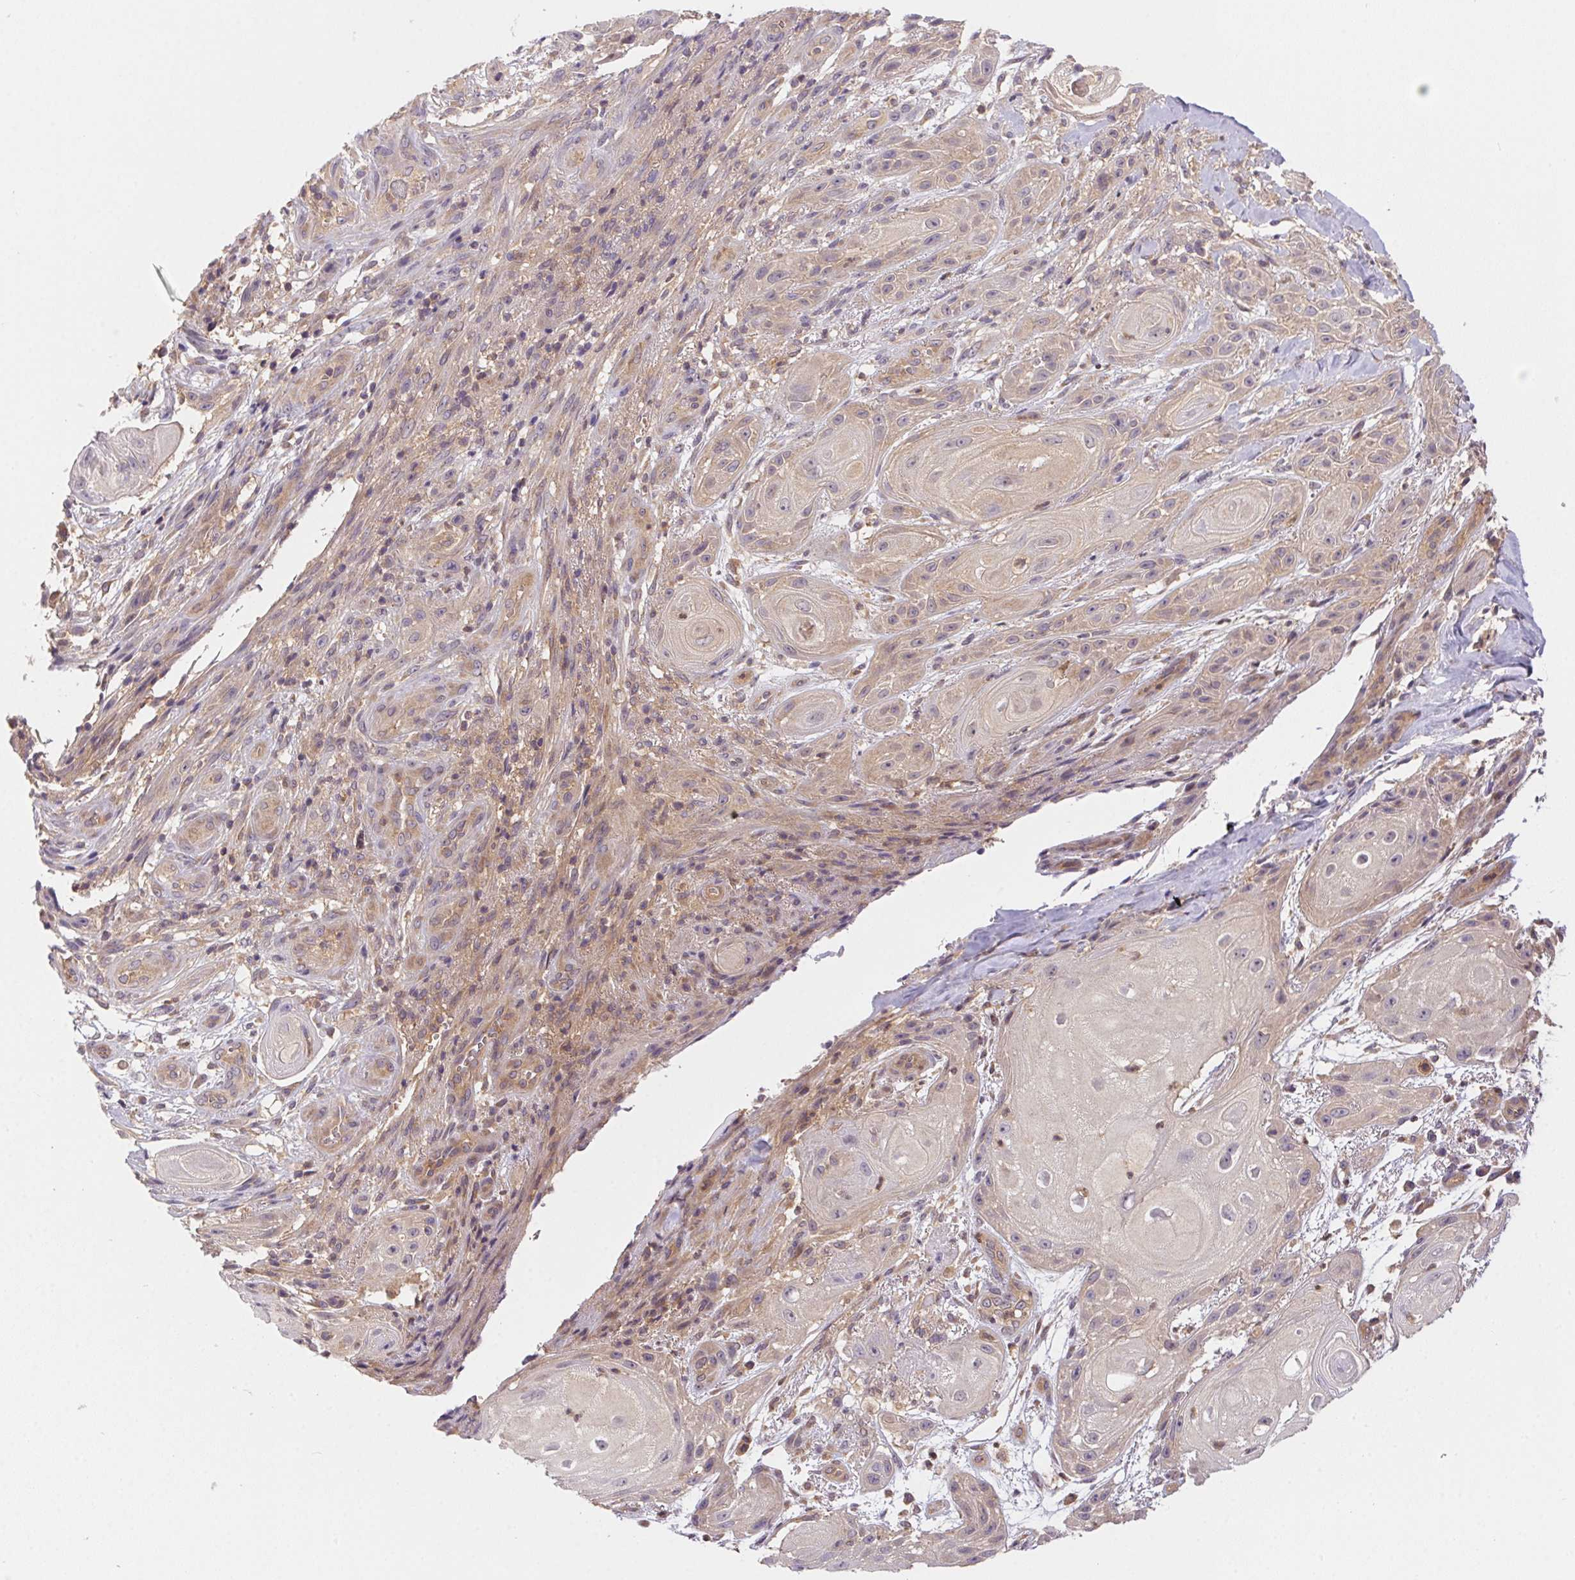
{"staining": {"intensity": "weak", "quantity": "<25%", "location": "cytoplasmic/membranous"}, "tissue": "skin cancer", "cell_type": "Tumor cells", "image_type": "cancer", "snomed": [{"axis": "morphology", "description": "Squamous cell carcinoma, NOS"}, {"axis": "topography", "description": "Skin"}], "caption": "IHC of human squamous cell carcinoma (skin) shows no positivity in tumor cells. (Immunohistochemistry, brightfield microscopy, high magnification).", "gene": "PRKAA1", "patient": {"sex": "male", "age": 62}}